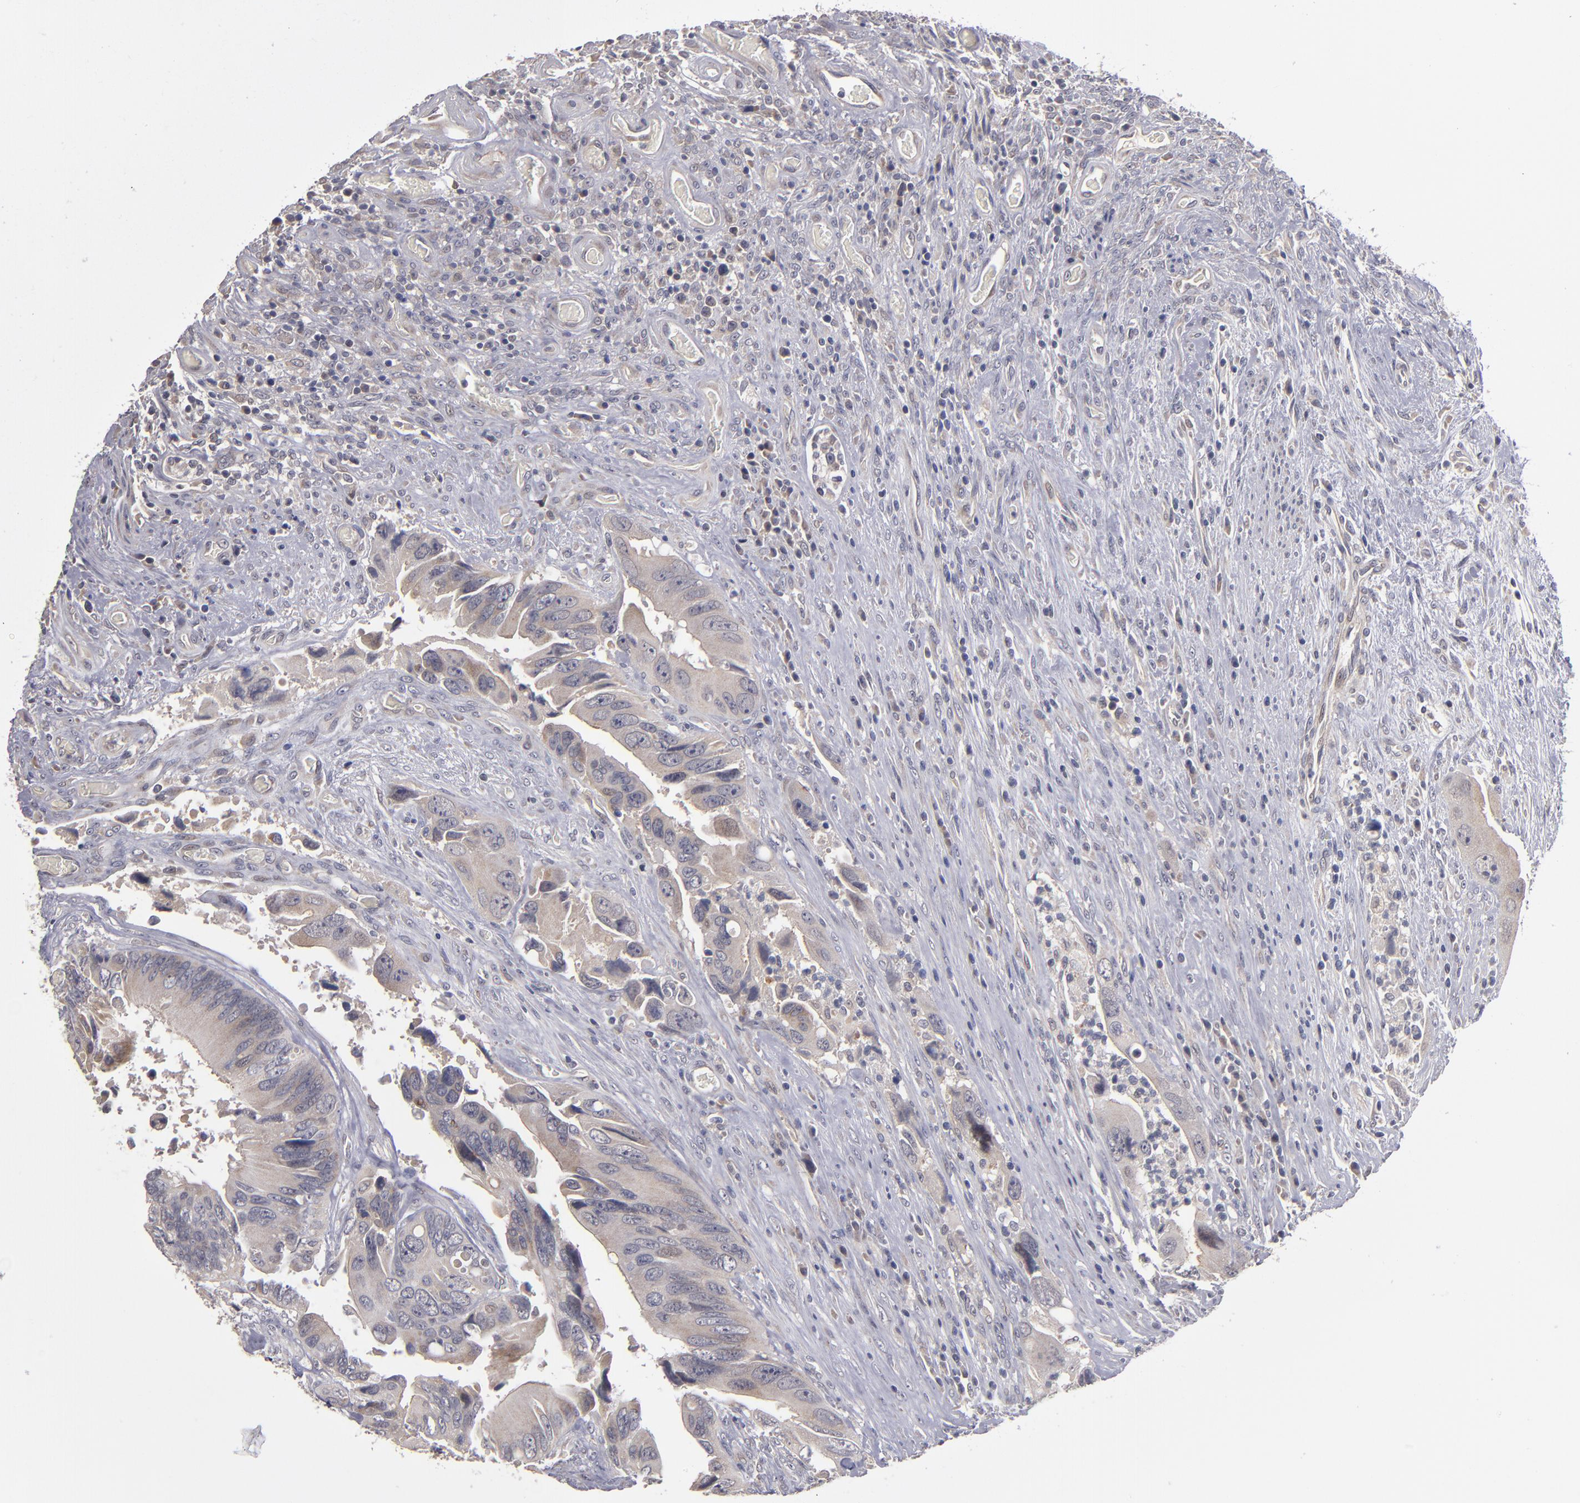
{"staining": {"intensity": "weak", "quantity": ">75%", "location": "cytoplasmic/membranous"}, "tissue": "colorectal cancer", "cell_type": "Tumor cells", "image_type": "cancer", "snomed": [{"axis": "morphology", "description": "Adenocarcinoma, NOS"}, {"axis": "topography", "description": "Rectum"}], "caption": "This is a histology image of immunohistochemistry (IHC) staining of adenocarcinoma (colorectal), which shows weak staining in the cytoplasmic/membranous of tumor cells.", "gene": "EXD2", "patient": {"sex": "male", "age": 70}}